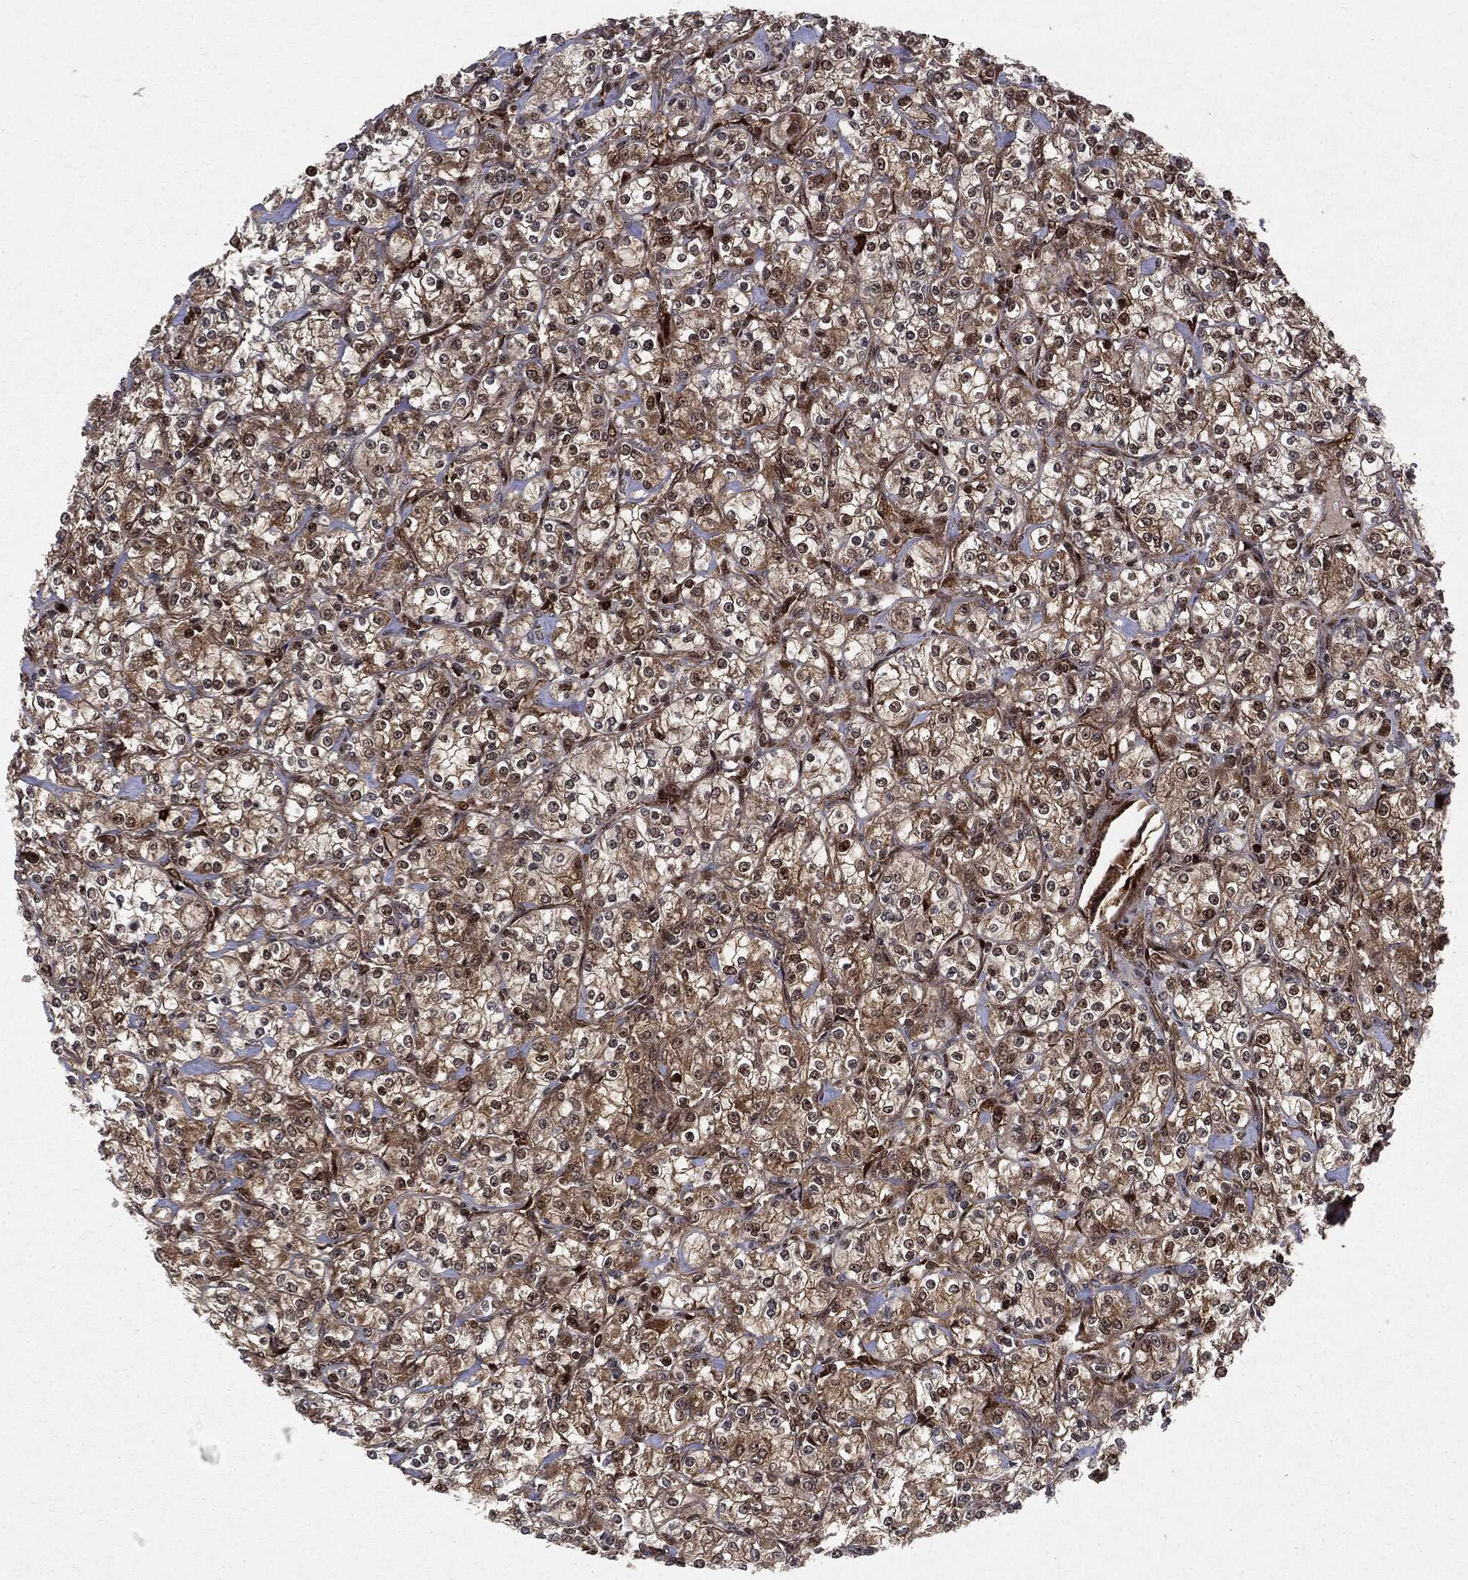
{"staining": {"intensity": "moderate", "quantity": "25%-75%", "location": "cytoplasmic/membranous,nuclear"}, "tissue": "renal cancer", "cell_type": "Tumor cells", "image_type": "cancer", "snomed": [{"axis": "morphology", "description": "Adenocarcinoma, NOS"}, {"axis": "topography", "description": "Kidney"}], "caption": "Immunohistochemical staining of human renal cancer (adenocarcinoma) exhibits medium levels of moderate cytoplasmic/membranous and nuclear expression in about 25%-75% of tumor cells.", "gene": "OTUB1", "patient": {"sex": "male", "age": 77}}